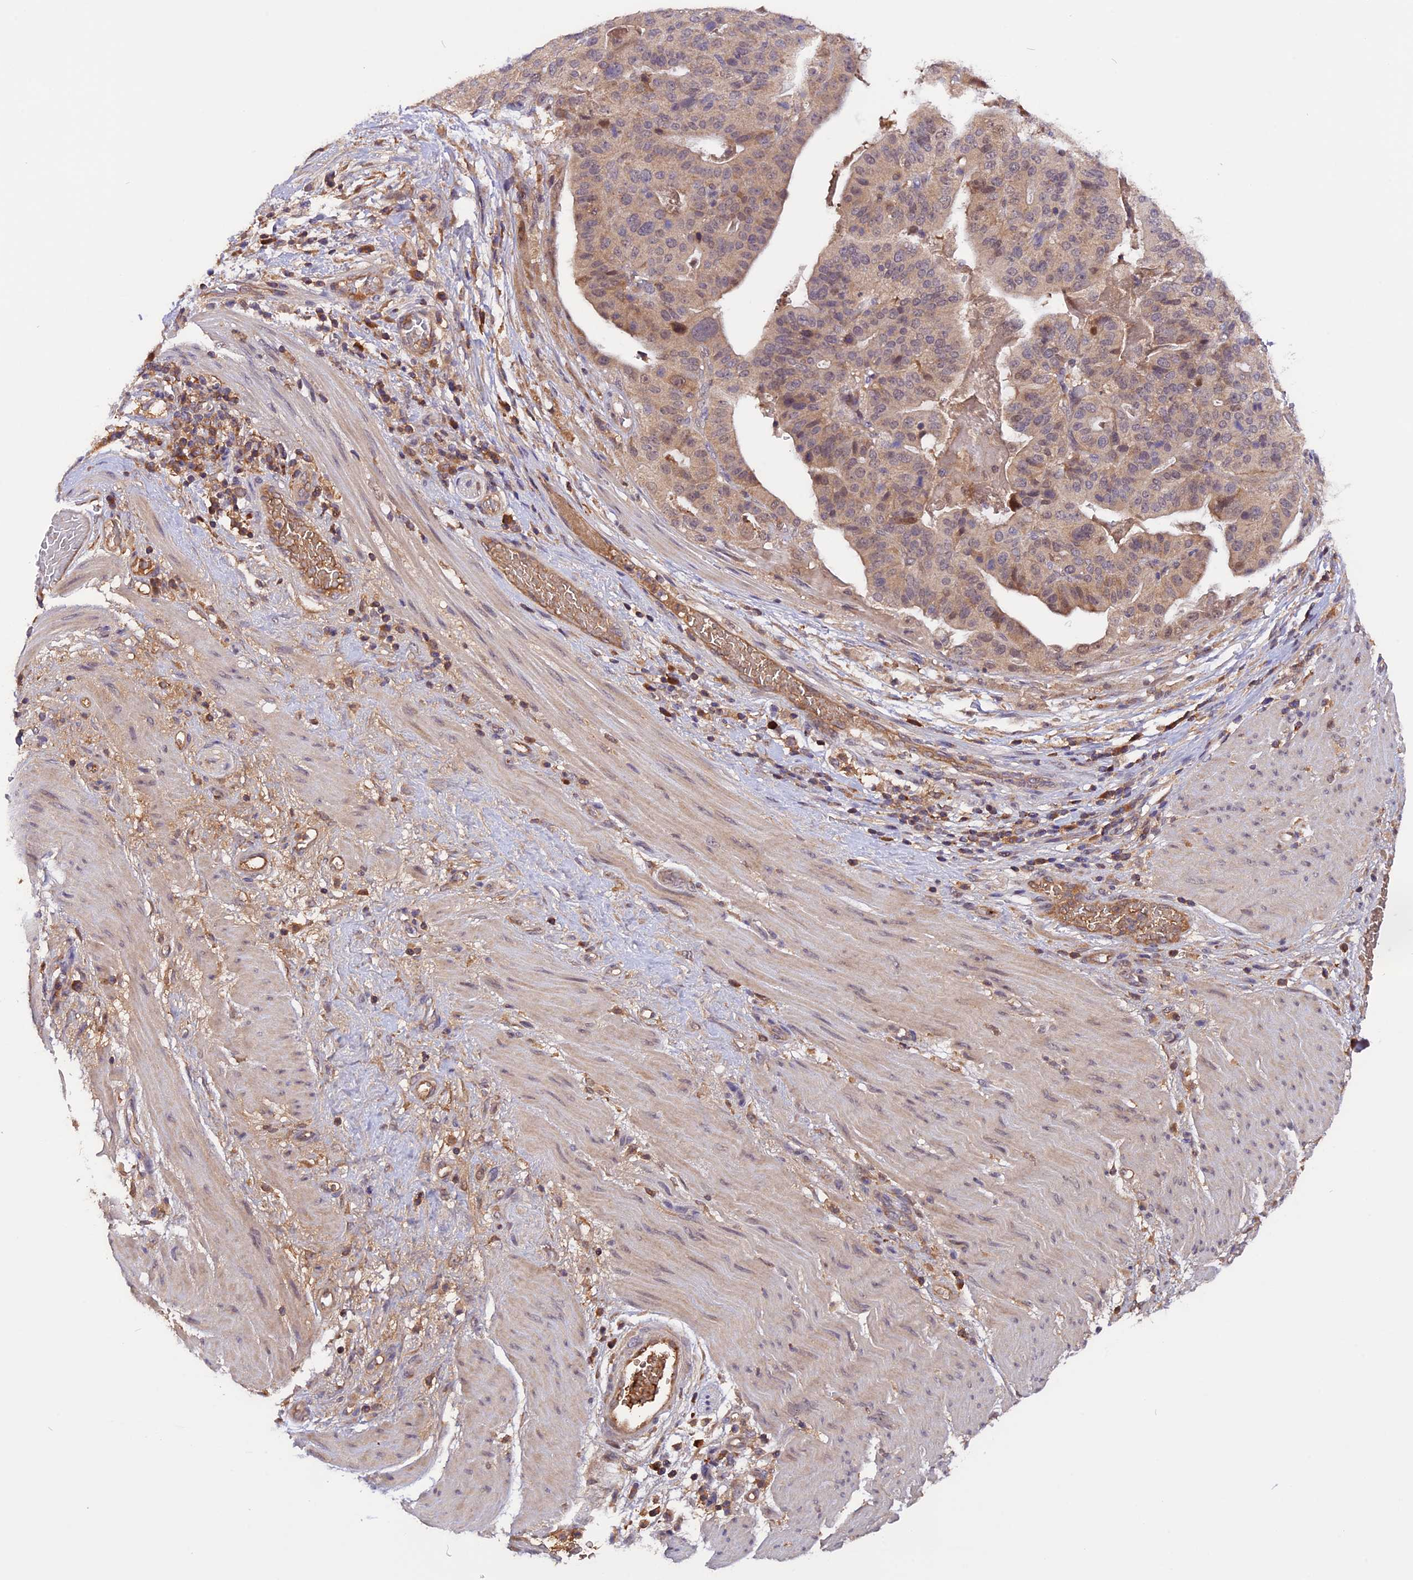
{"staining": {"intensity": "weak", "quantity": "25%-75%", "location": "cytoplasmic/membranous"}, "tissue": "stomach cancer", "cell_type": "Tumor cells", "image_type": "cancer", "snomed": [{"axis": "morphology", "description": "Adenocarcinoma, NOS"}, {"axis": "topography", "description": "Stomach"}], "caption": "A low amount of weak cytoplasmic/membranous expression is present in approximately 25%-75% of tumor cells in stomach adenocarcinoma tissue. (brown staining indicates protein expression, while blue staining denotes nuclei).", "gene": "MARK4", "patient": {"sex": "male", "age": 48}}